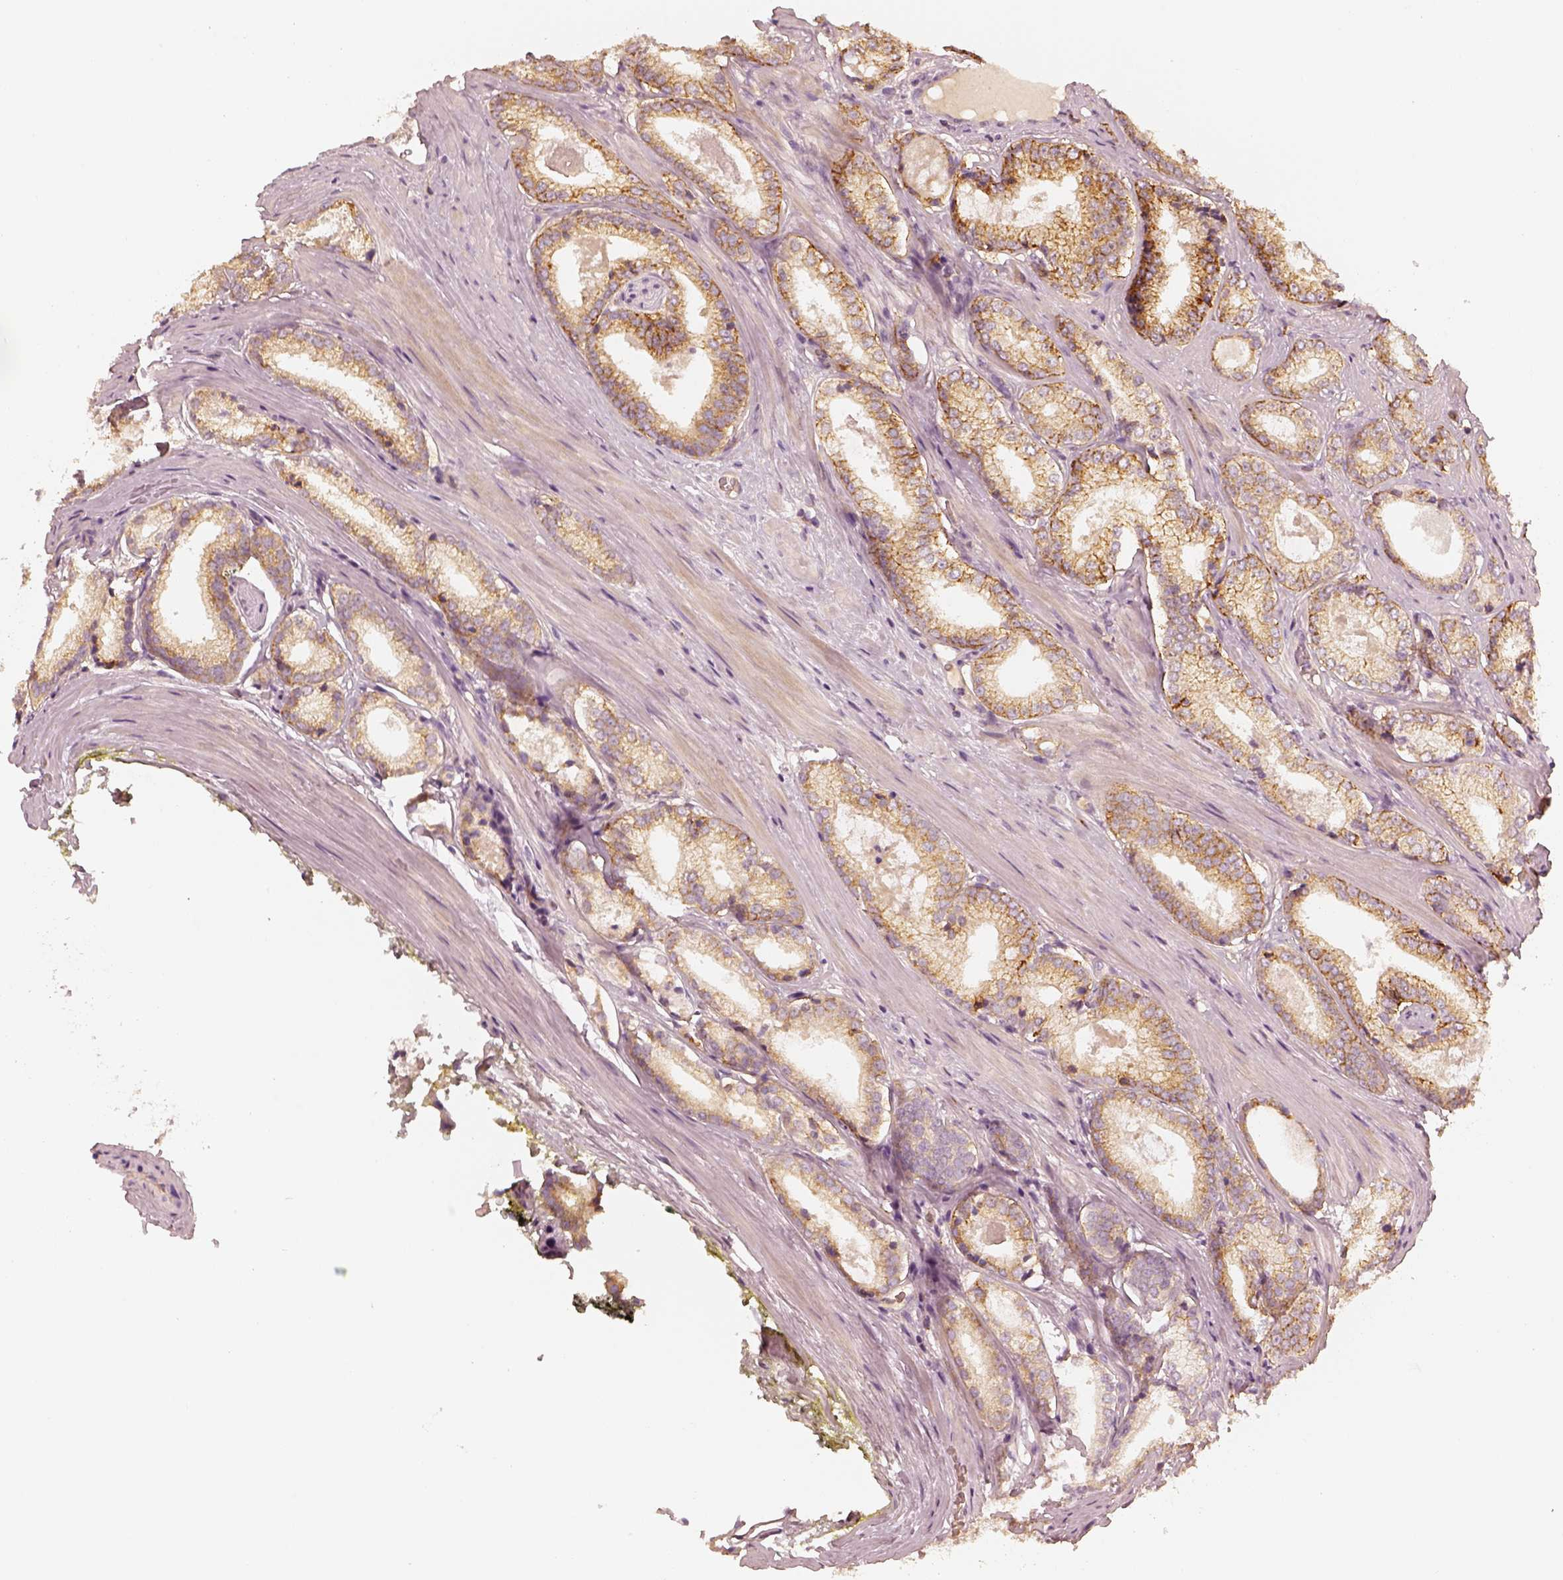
{"staining": {"intensity": "moderate", "quantity": ">75%", "location": "cytoplasmic/membranous"}, "tissue": "prostate cancer", "cell_type": "Tumor cells", "image_type": "cancer", "snomed": [{"axis": "morphology", "description": "Adenocarcinoma, Low grade"}, {"axis": "topography", "description": "Prostate"}], "caption": "Immunohistochemical staining of prostate cancer (low-grade adenocarcinoma) exhibits medium levels of moderate cytoplasmic/membranous protein staining in approximately >75% of tumor cells.", "gene": "GORASP2", "patient": {"sex": "male", "age": 56}}